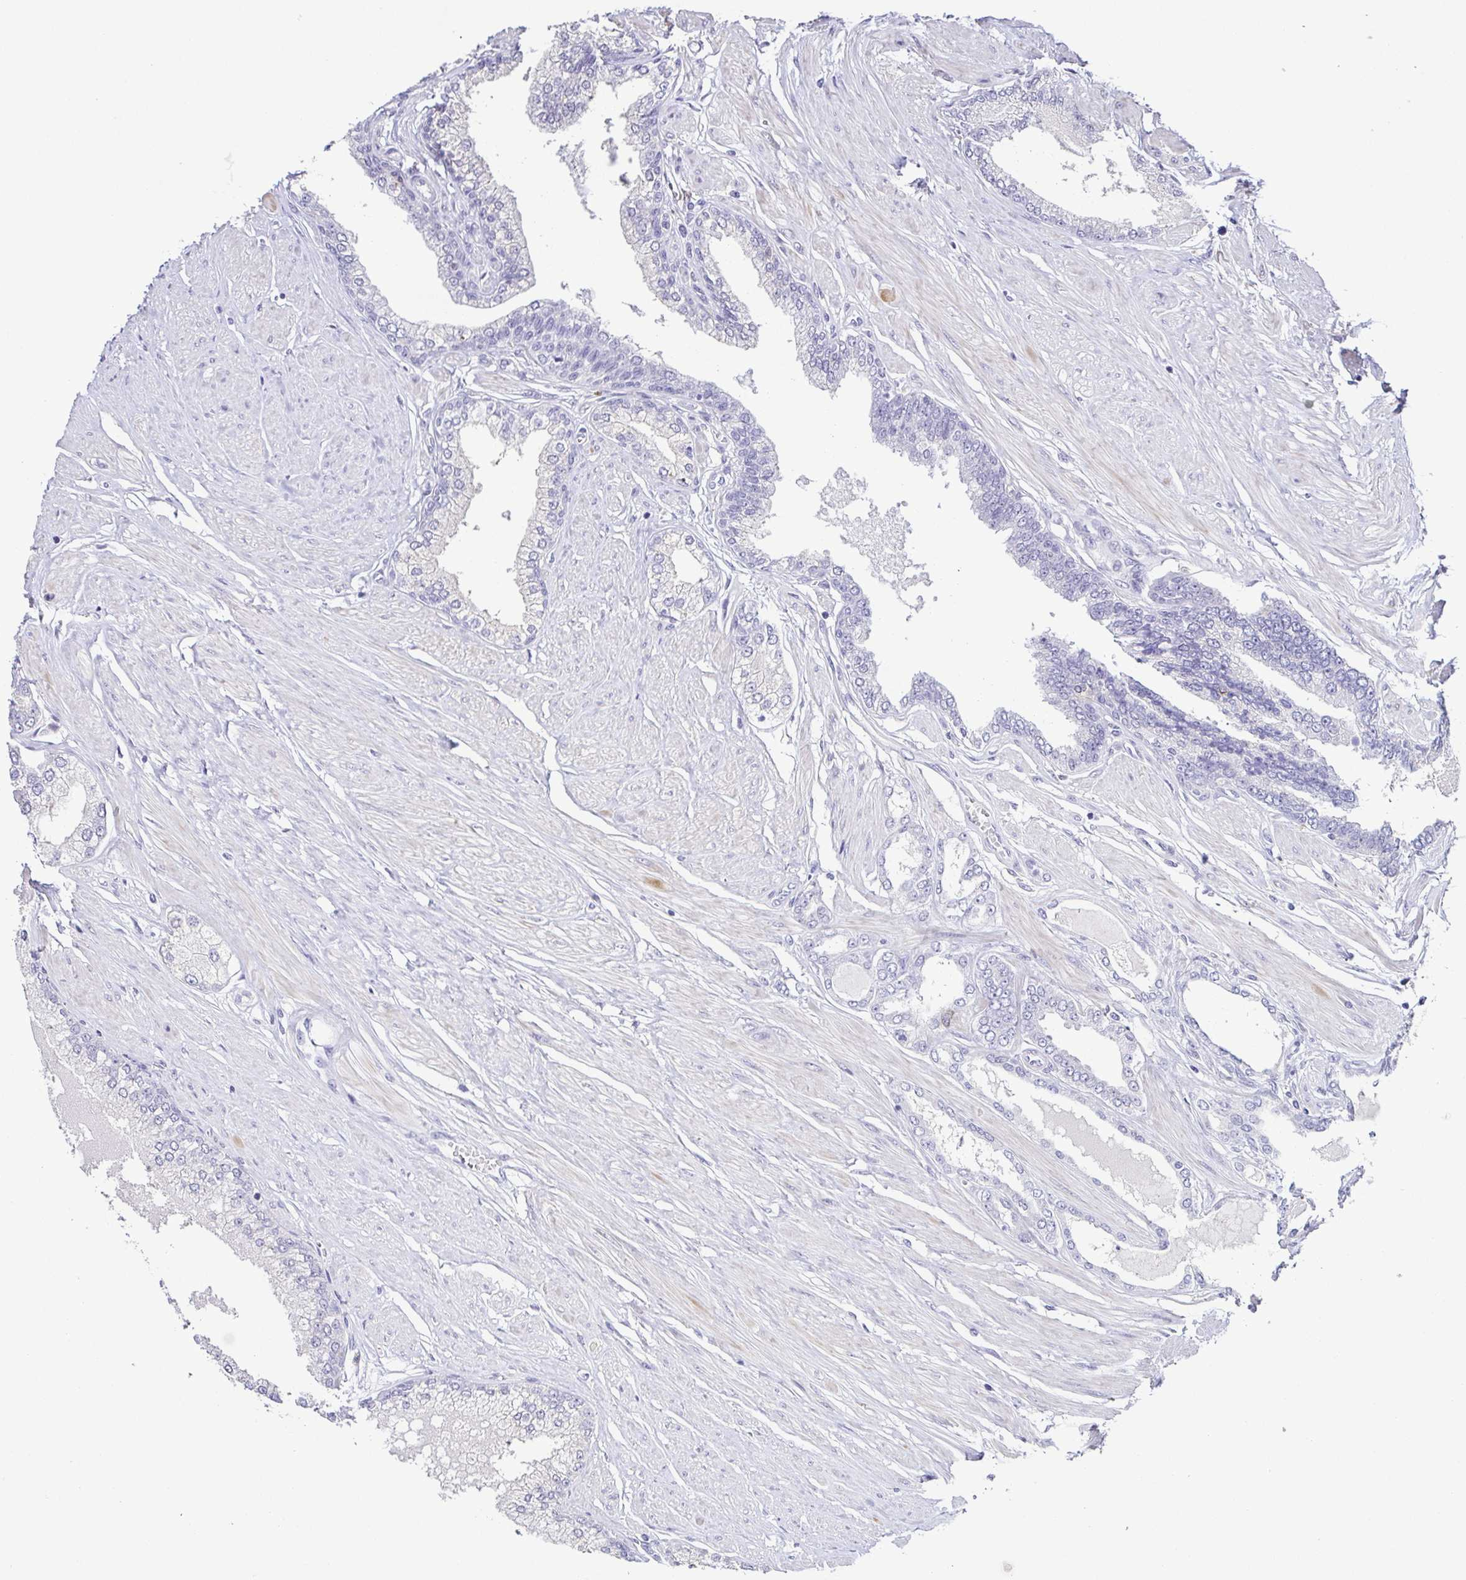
{"staining": {"intensity": "negative", "quantity": "none", "location": "none"}, "tissue": "prostate cancer", "cell_type": "Tumor cells", "image_type": "cancer", "snomed": [{"axis": "morphology", "description": "Adenocarcinoma, Low grade"}, {"axis": "topography", "description": "Prostate"}], "caption": "The IHC photomicrograph has no significant positivity in tumor cells of prostate cancer tissue. (DAB IHC, high magnification).", "gene": "TERT", "patient": {"sex": "male", "age": 55}}